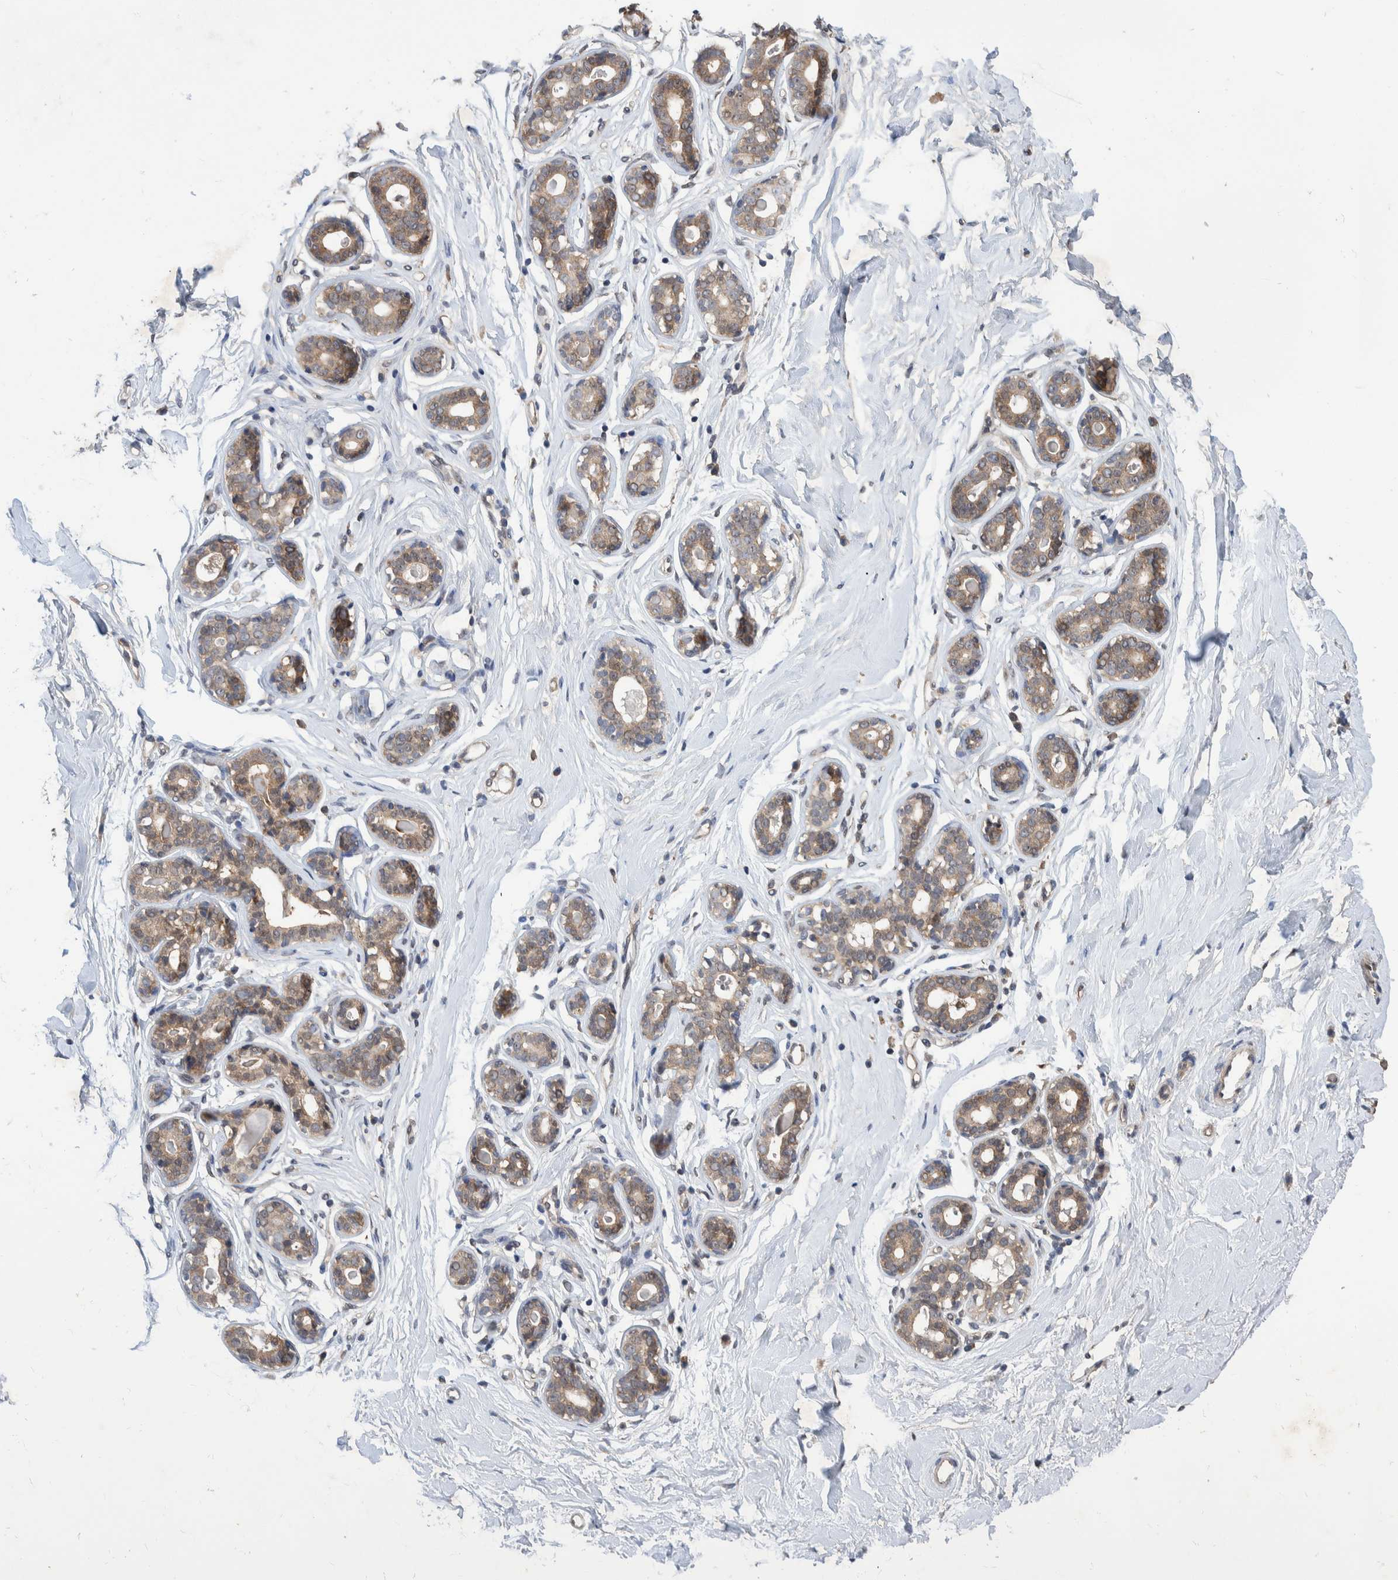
{"staining": {"intensity": "negative", "quantity": "none", "location": "none"}, "tissue": "breast", "cell_type": "Adipocytes", "image_type": "normal", "snomed": [{"axis": "morphology", "description": "Normal tissue, NOS"}, {"axis": "topography", "description": "Breast"}], "caption": "Breast stained for a protein using IHC shows no positivity adipocytes.", "gene": "PLPBP", "patient": {"sex": "female", "age": 23}}